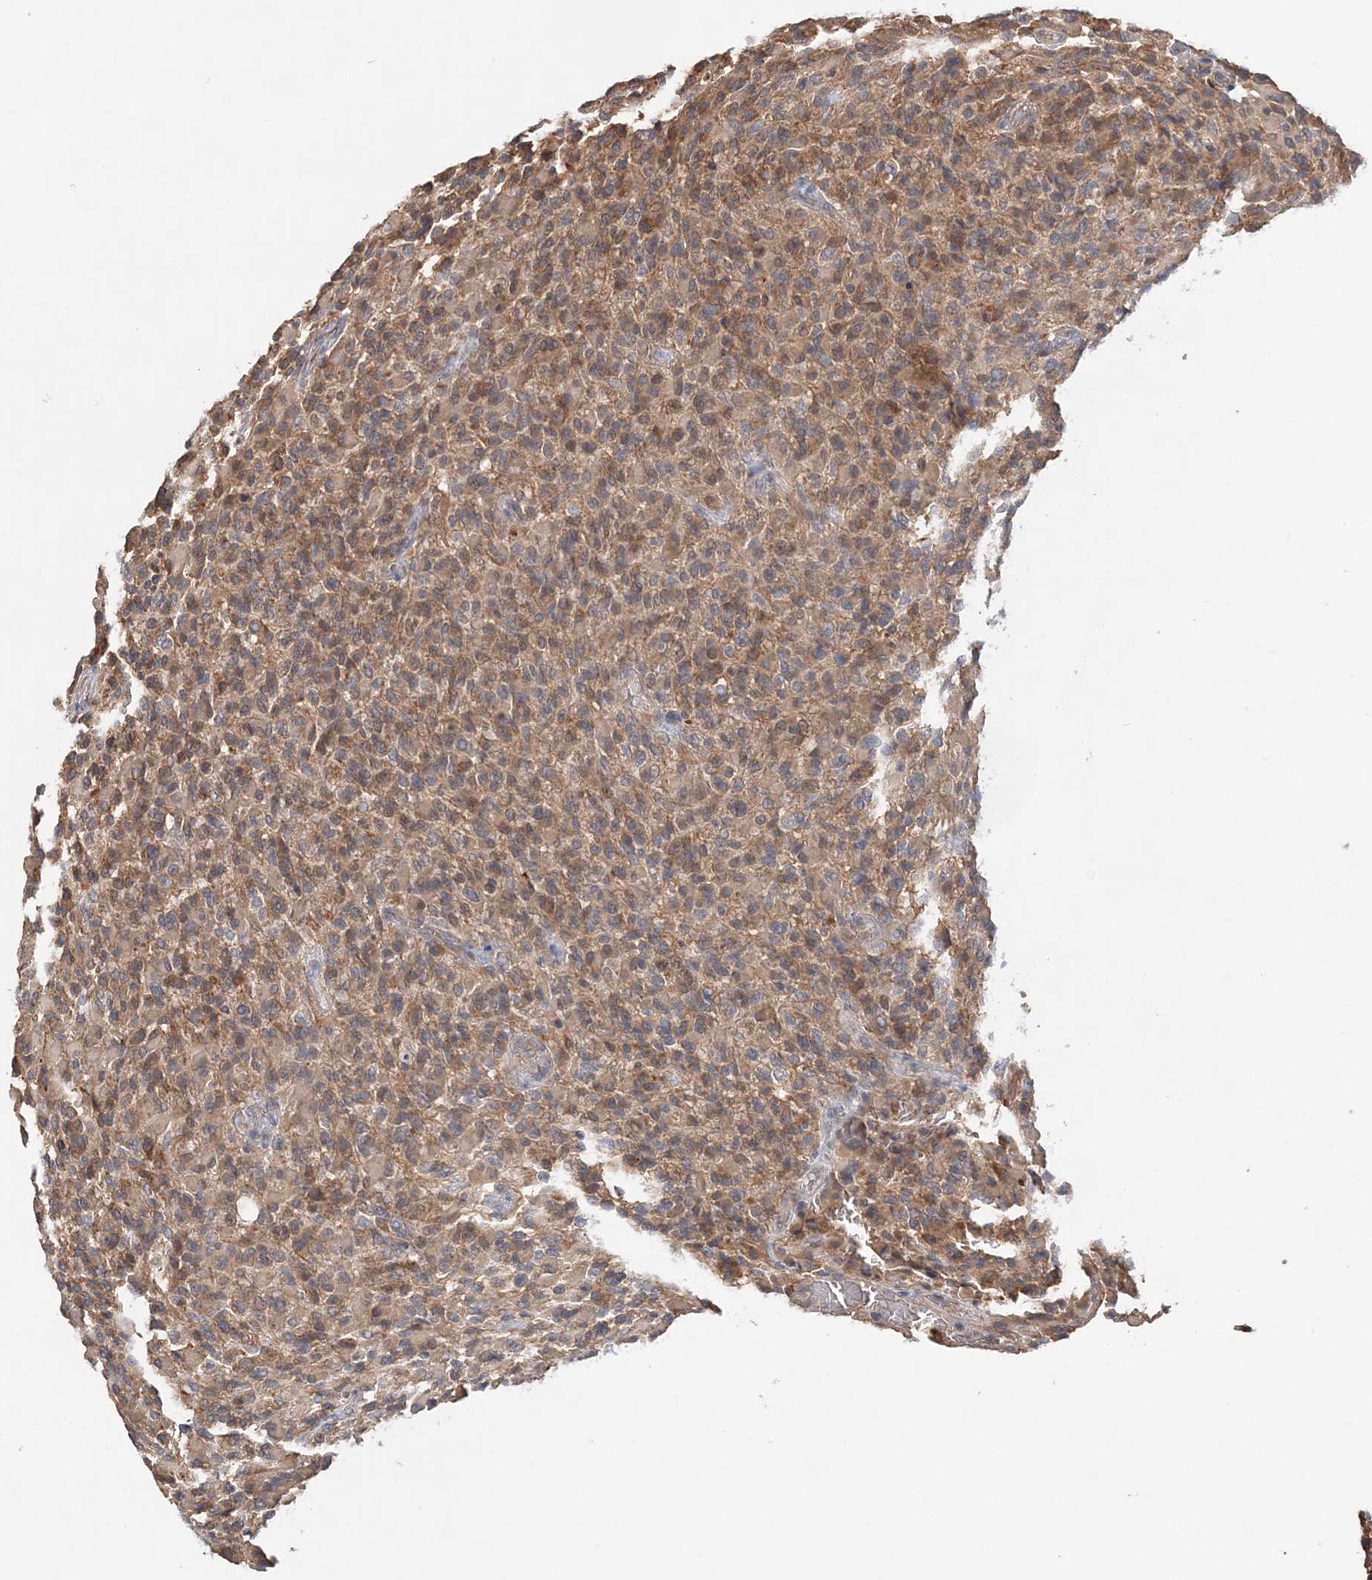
{"staining": {"intensity": "moderate", "quantity": ">75%", "location": "cytoplasmic/membranous"}, "tissue": "glioma", "cell_type": "Tumor cells", "image_type": "cancer", "snomed": [{"axis": "morphology", "description": "Glioma, malignant, High grade"}, {"axis": "topography", "description": "Brain"}], "caption": "Tumor cells show medium levels of moderate cytoplasmic/membranous positivity in approximately >75% of cells in high-grade glioma (malignant).", "gene": "SYCP3", "patient": {"sex": "male", "age": 71}}